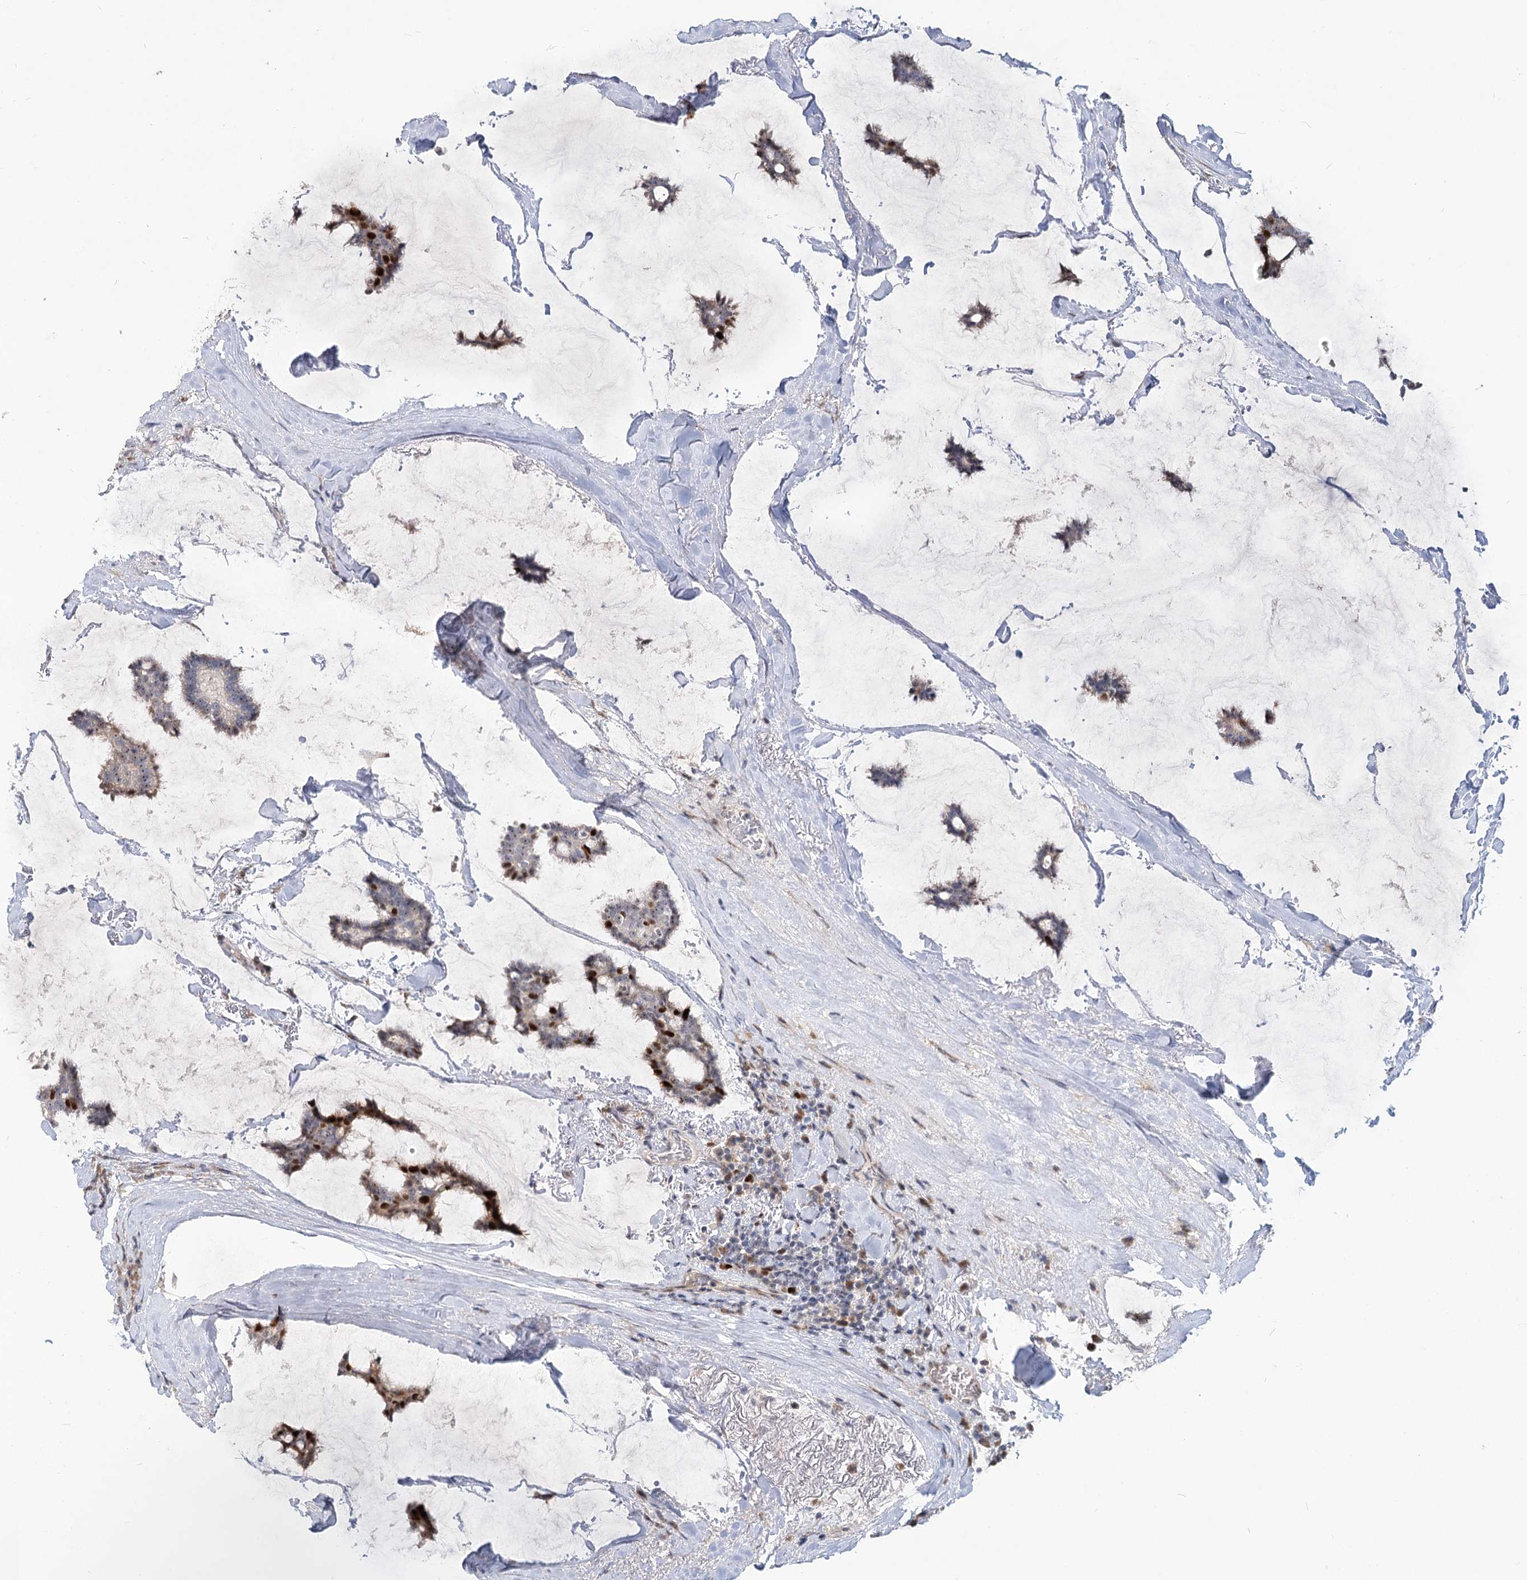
{"staining": {"intensity": "moderate", "quantity": "25%-75%", "location": "nuclear"}, "tissue": "breast cancer", "cell_type": "Tumor cells", "image_type": "cancer", "snomed": [{"axis": "morphology", "description": "Duct carcinoma"}, {"axis": "topography", "description": "Breast"}], "caption": "DAB (3,3'-diaminobenzidine) immunohistochemical staining of breast cancer (infiltrating ductal carcinoma) demonstrates moderate nuclear protein staining in about 25%-75% of tumor cells.", "gene": "PIK3C2A", "patient": {"sex": "female", "age": 93}}